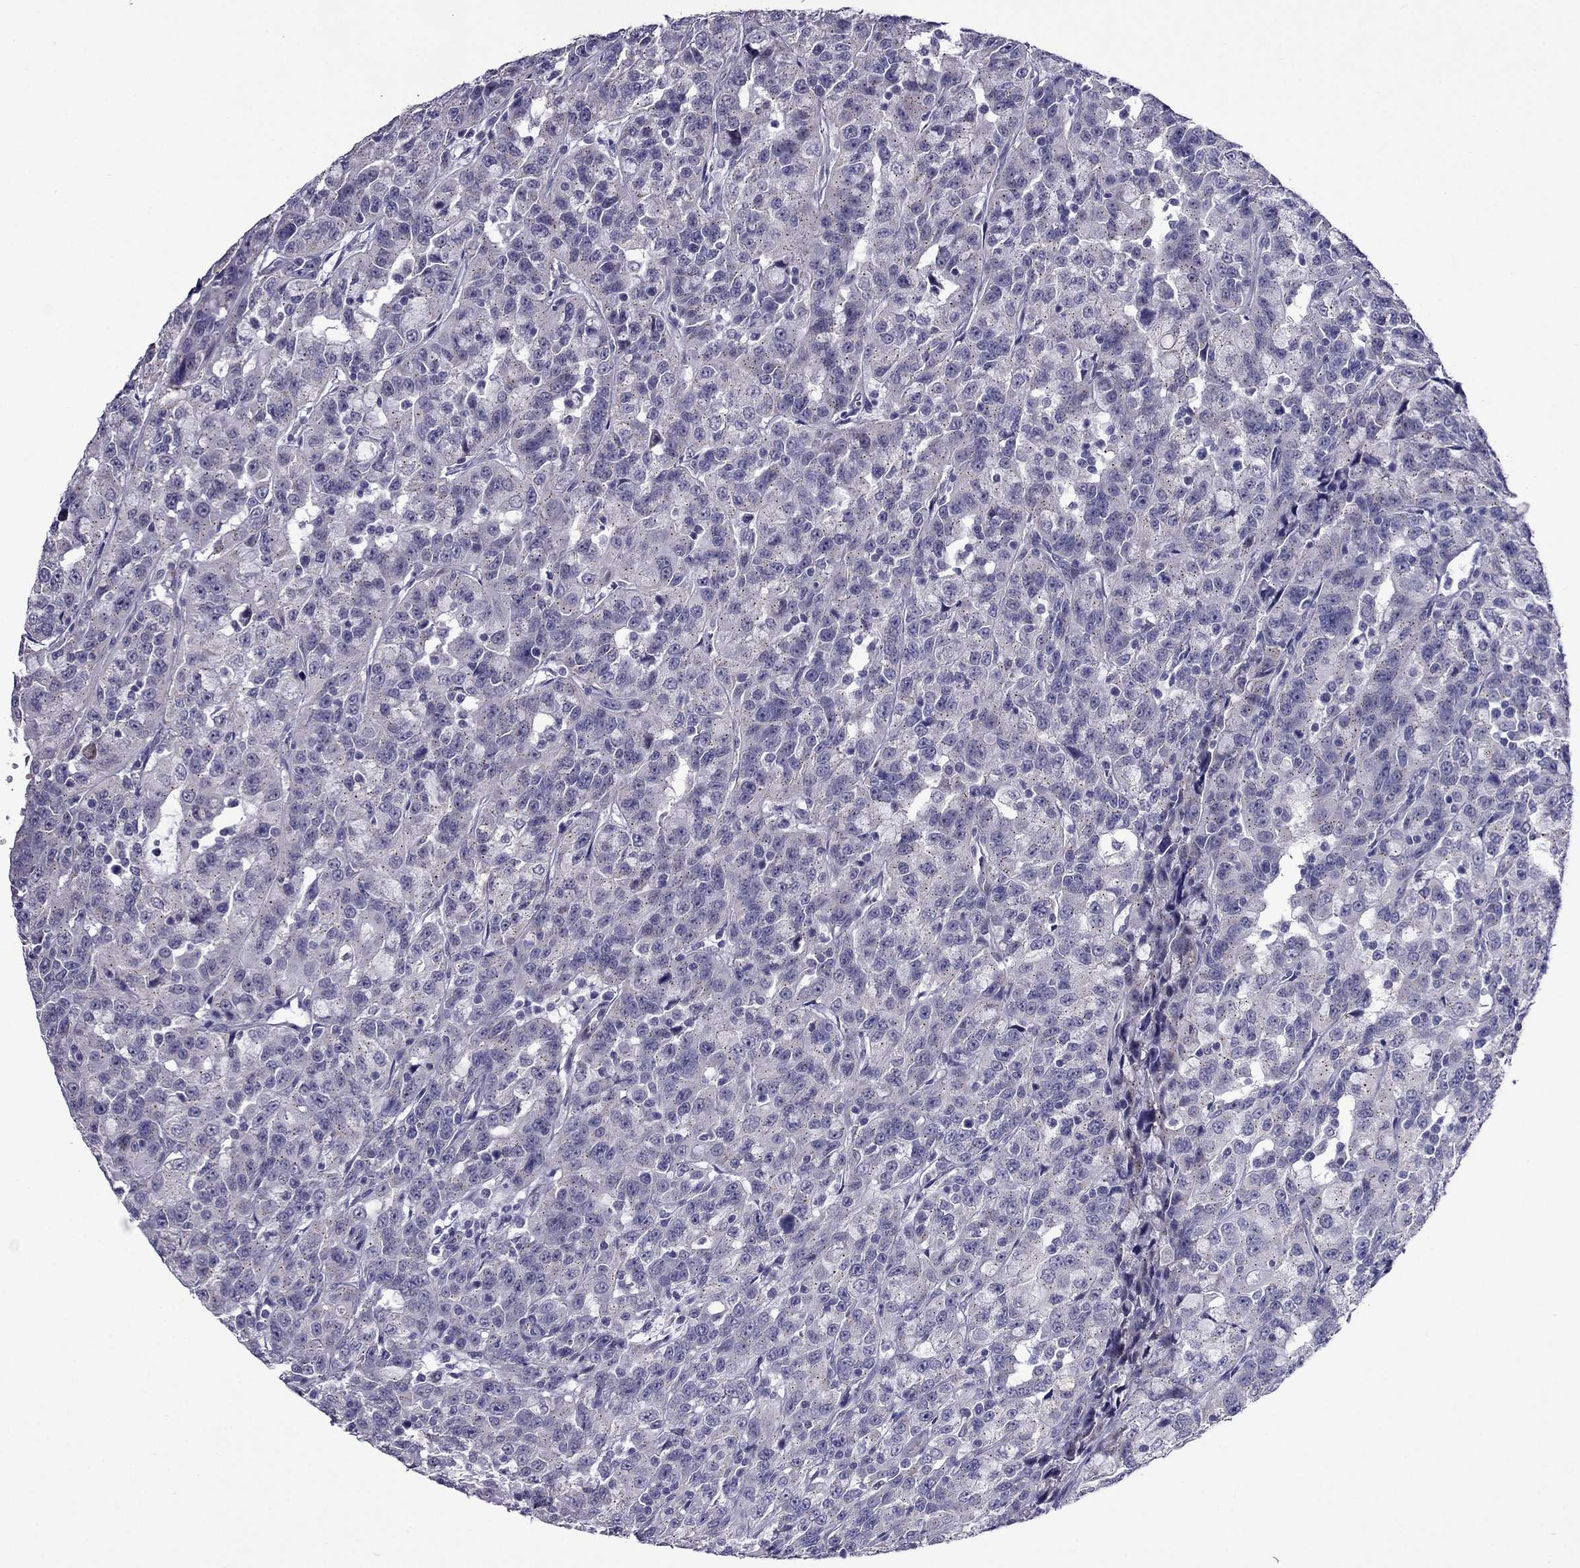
{"staining": {"intensity": "negative", "quantity": "none", "location": "none"}, "tissue": "urothelial cancer", "cell_type": "Tumor cells", "image_type": "cancer", "snomed": [{"axis": "morphology", "description": "Urothelial carcinoma, NOS"}, {"axis": "morphology", "description": "Urothelial carcinoma, High grade"}, {"axis": "topography", "description": "Urinary bladder"}], "caption": "DAB immunohistochemical staining of transitional cell carcinoma demonstrates no significant staining in tumor cells.", "gene": "MYBPH", "patient": {"sex": "female", "age": 73}}